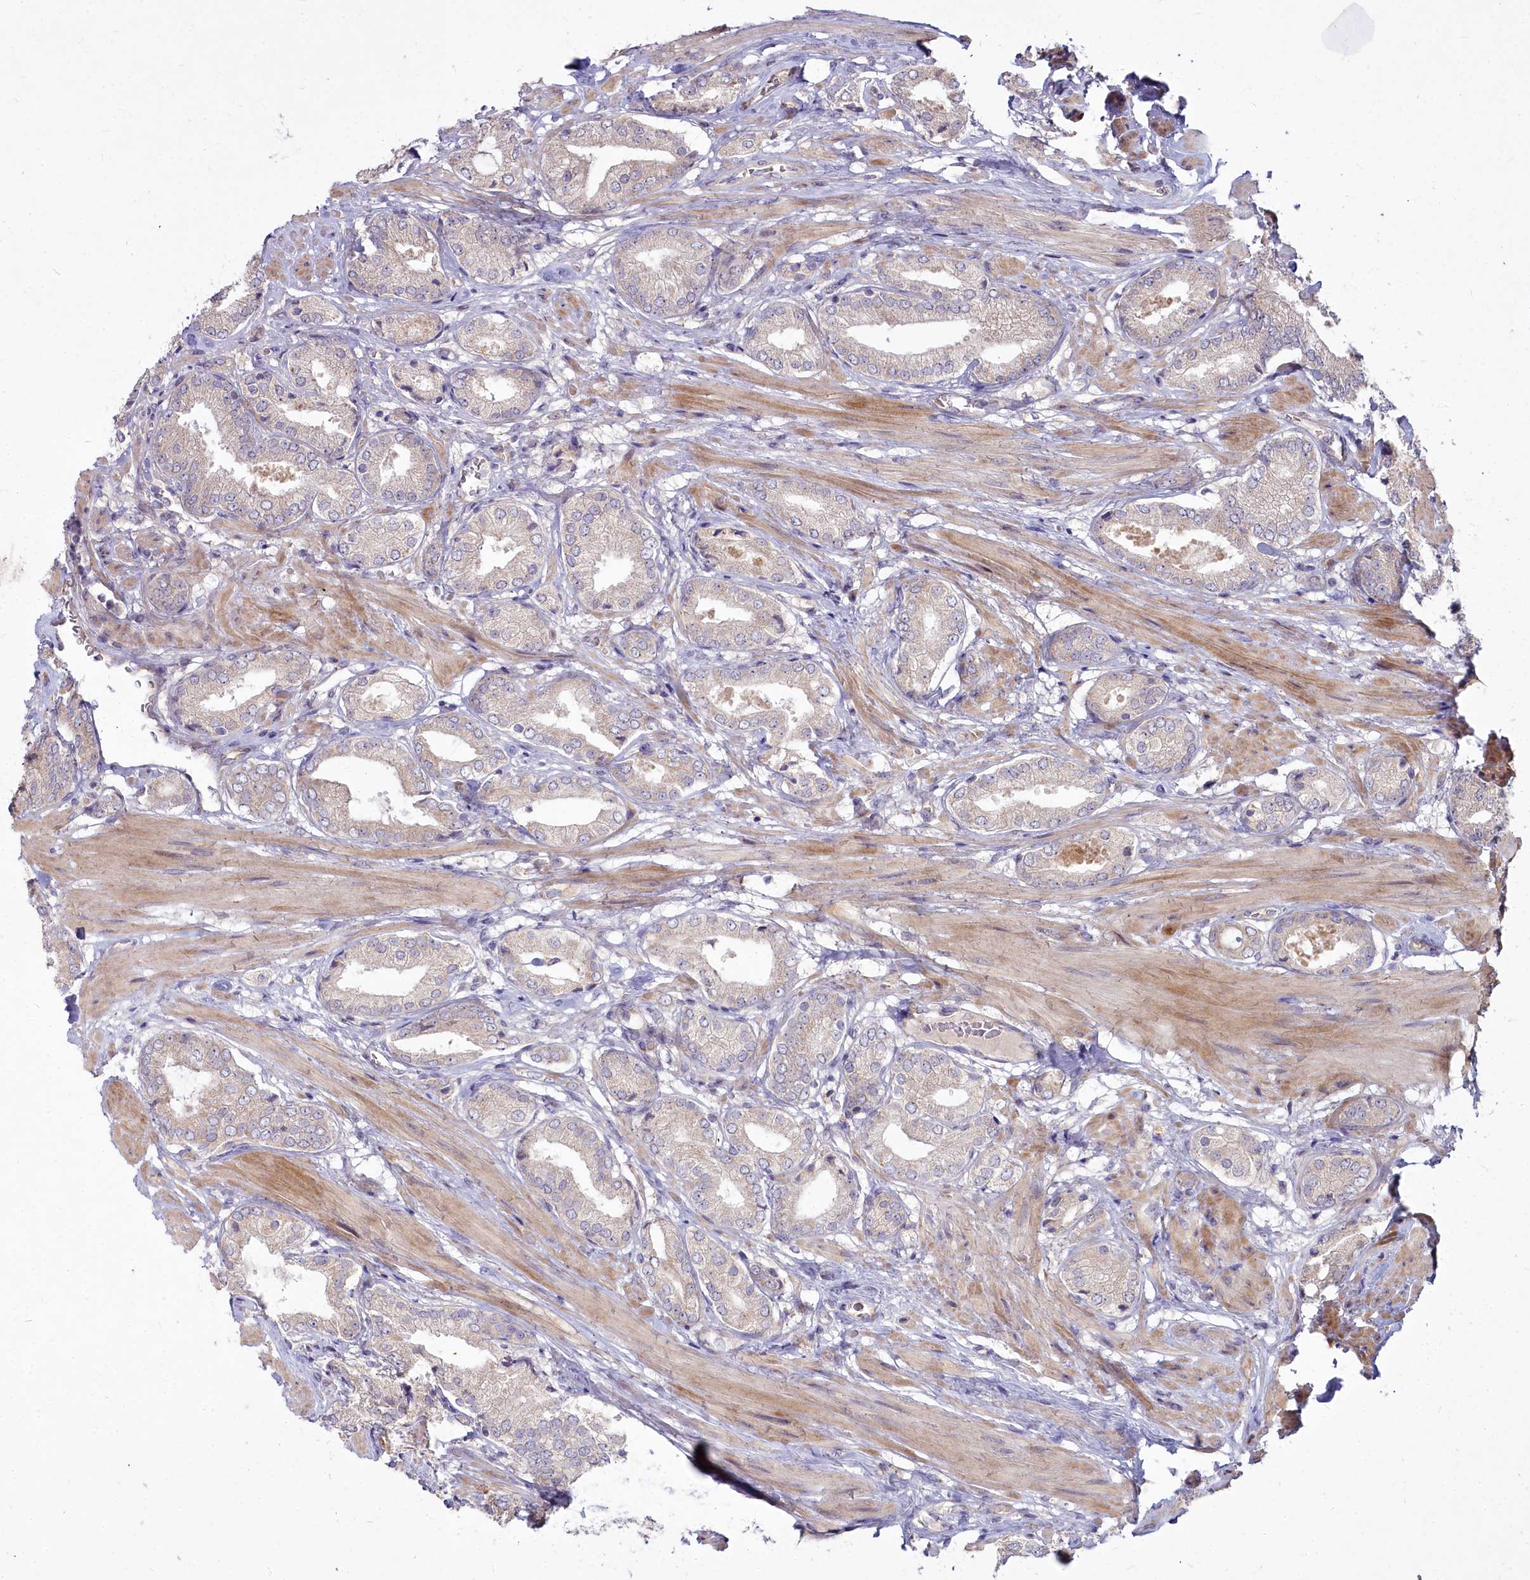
{"staining": {"intensity": "weak", "quantity": "25%-75%", "location": "cytoplasmic/membranous"}, "tissue": "prostate cancer", "cell_type": "Tumor cells", "image_type": "cancer", "snomed": [{"axis": "morphology", "description": "Adenocarcinoma, High grade"}, {"axis": "topography", "description": "Prostate and seminal vesicle, NOS"}], "caption": "A micrograph of prostate cancer stained for a protein reveals weak cytoplasmic/membranous brown staining in tumor cells.", "gene": "MICU2", "patient": {"sex": "male", "age": 64}}